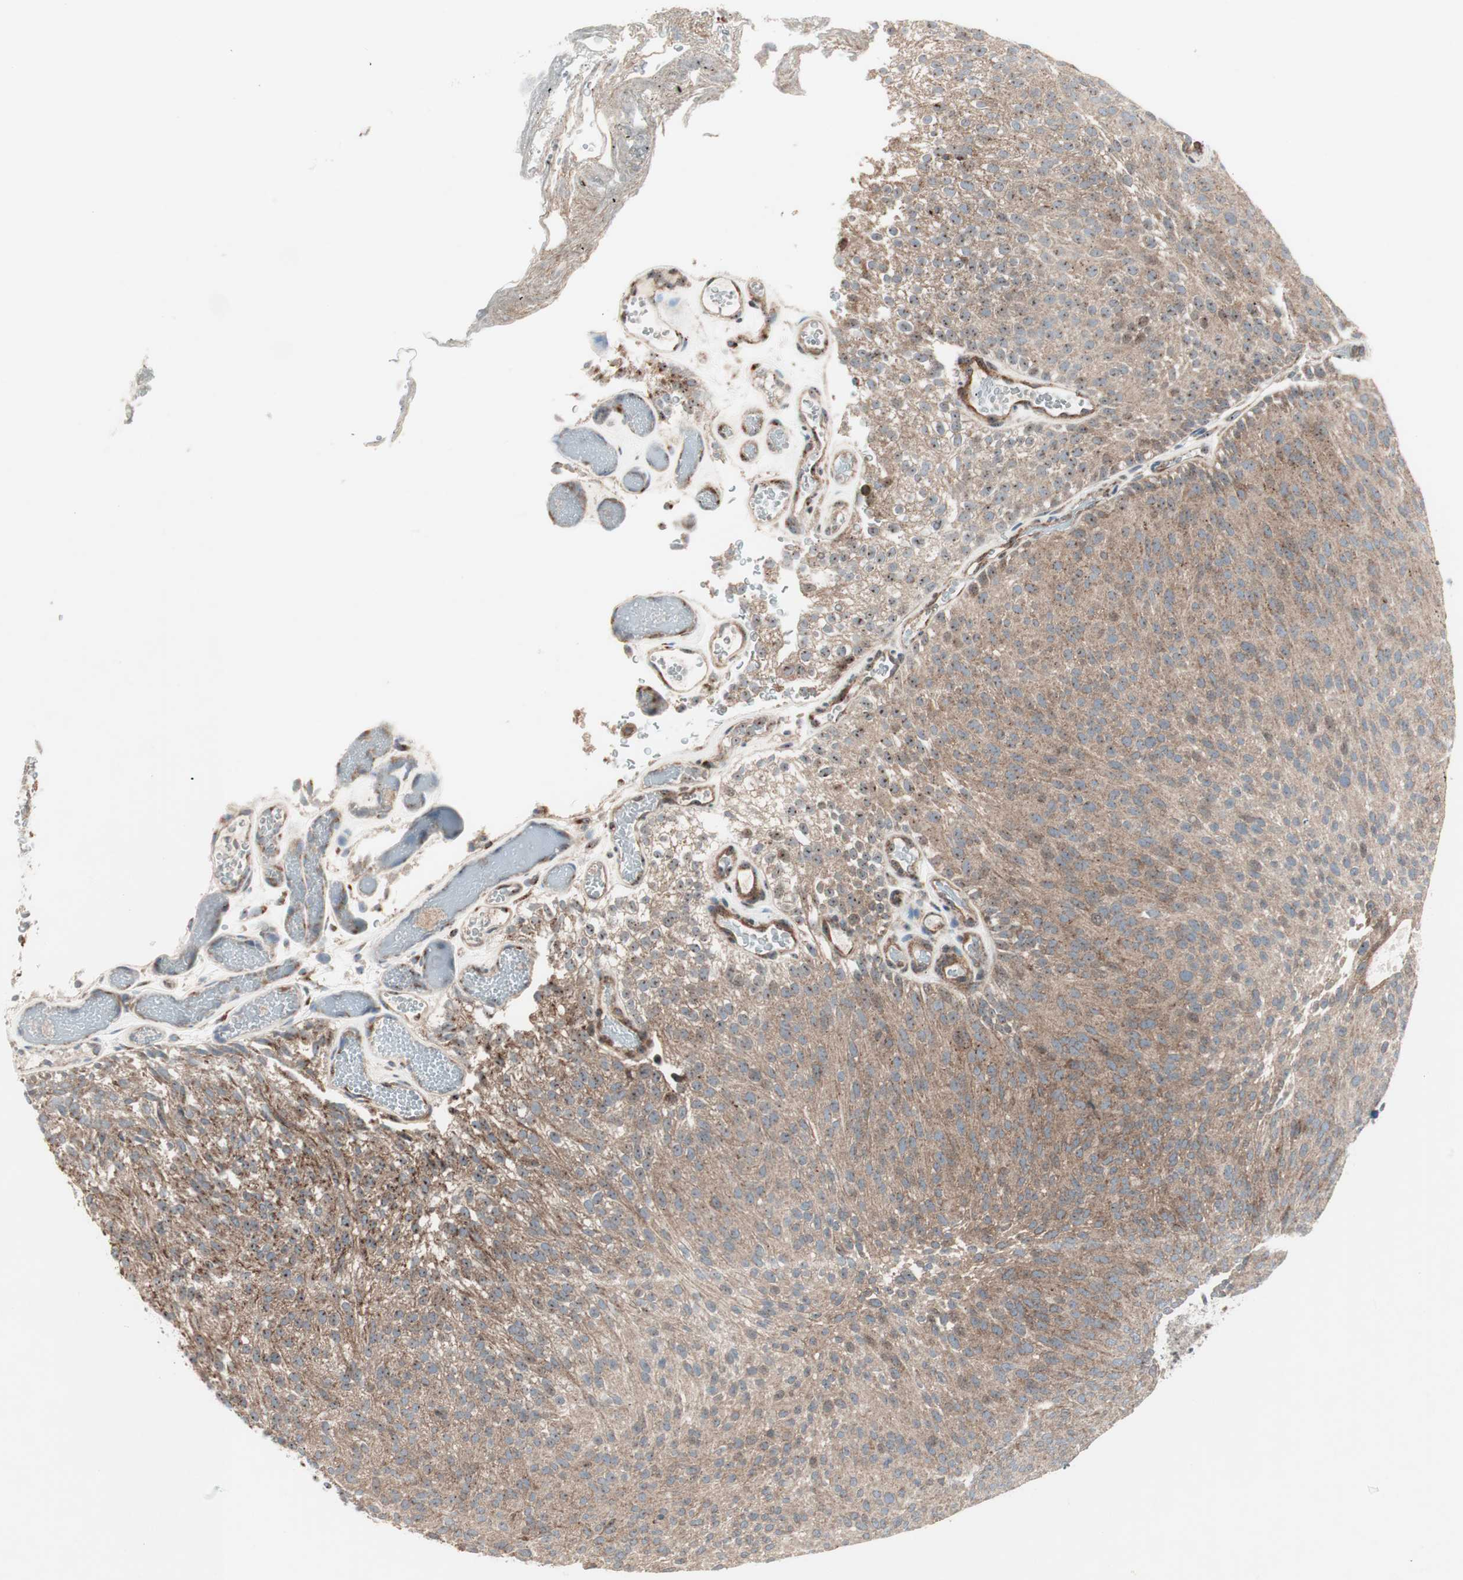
{"staining": {"intensity": "strong", "quantity": ">75%", "location": "cytoplasmic/membranous"}, "tissue": "urothelial cancer", "cell_type": "Tumor cells", "image_type": "cancer", "snomed": [{"axis": "morphology", "description": "Urothelial carcinoma, Low grade"}, {"axis": "topography", "description": "Urinary bladder"}], "caption": "This photomicrograph reveals immunohistochemistry staining of urothelial carcinoma (low-grade), with high strong cytoplasmic/membranous positivity in about >75% of tumor cells.", "gene": "CCL14", "patient": {"sex": "male", "age": 78}}